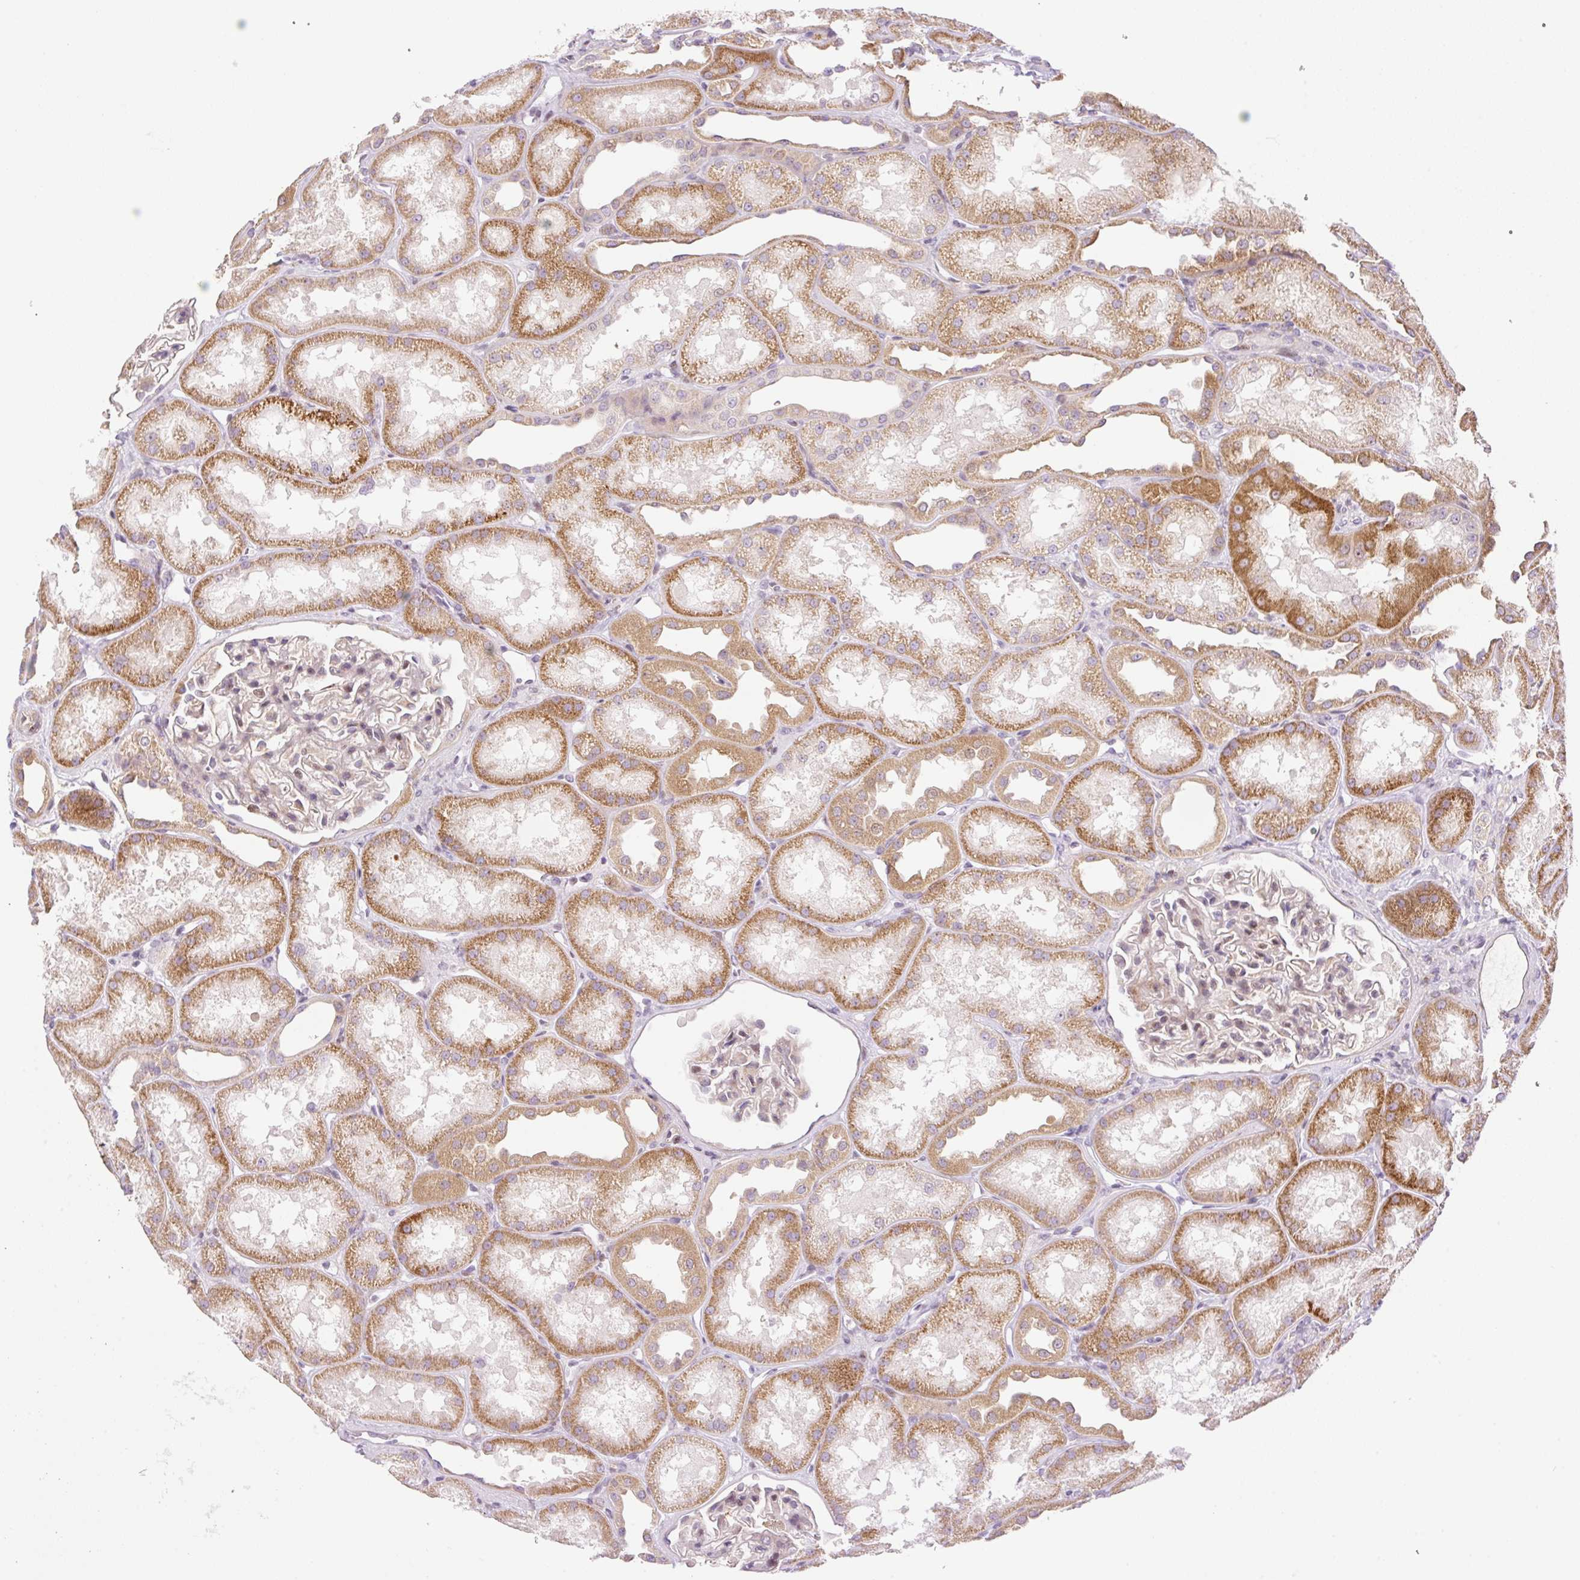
{"staining": {"intensity": "moderate", "quantity": "<25%", "location": "nuclear"}, "tissue": "kidney", "cell_type": "Cells in glomeruli", "image_type": "normal", "snomed": [{"axis": "morphology", "description": "Normal tissue, NOS"}, {"axis": "topography", "description": "Kidney"}], "caption": "A high-resolution micrograph shows immunohistochemistry staining of unremarkable kidney, which shows moderate nuclear expression in about <25% of cells in glomeruli. The protein of interest is stained brown, and the nuclei are stained in blue (DAB IHC with brightfield microscopy, high magnification).", "gene": "ZNF394", "patient": {"sex": "male", "age": 61}}